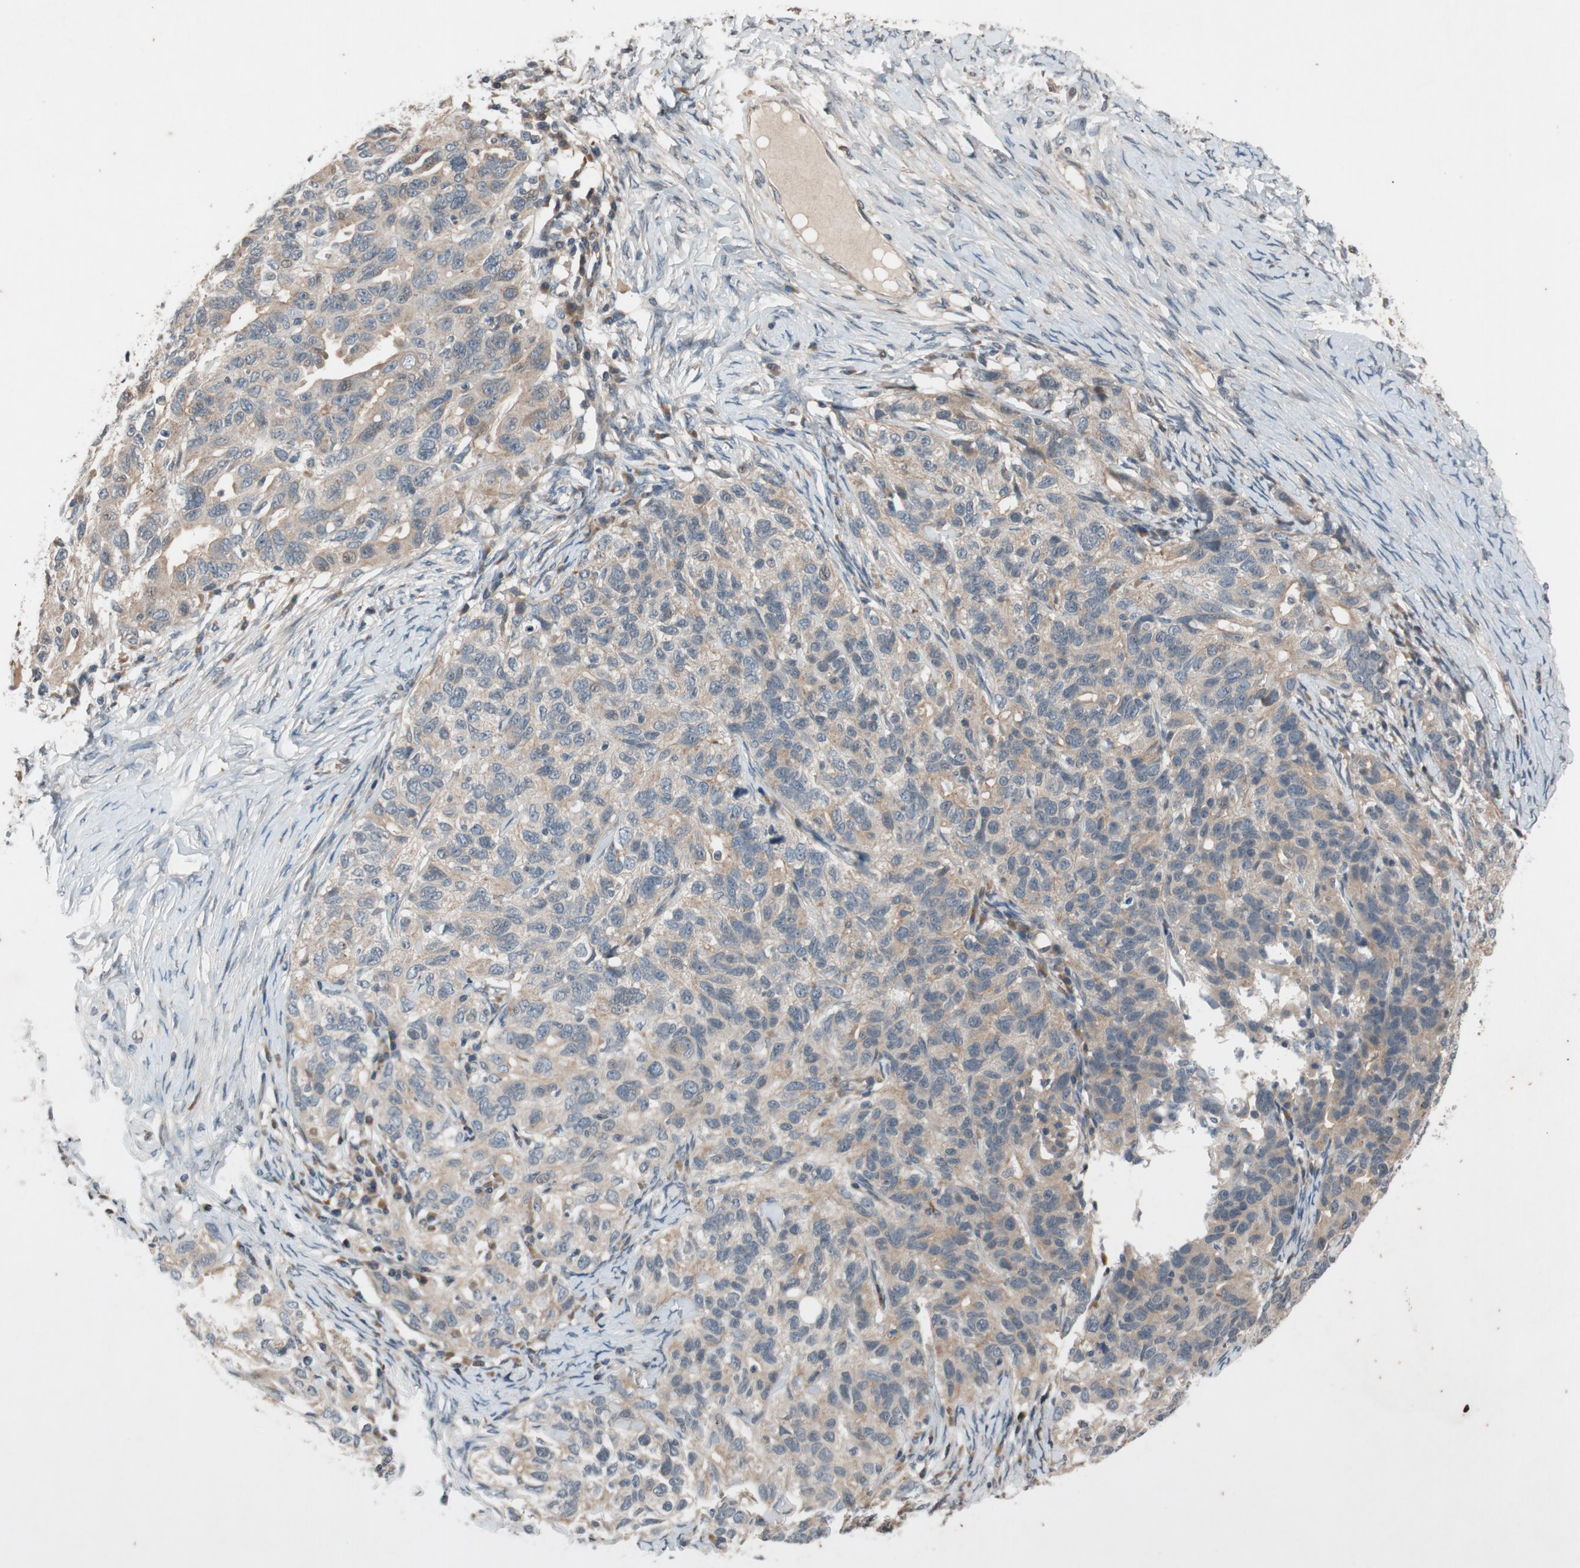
{"staining": {"intensity": "moderate", "quantity": ">75%", "location": "cytoplasmic/membranous"}, "tissue": "ovarian cancer", "cell_type": "Tumor cells", "image_type": "cancer", "snomed": [{"axis": "morphology", "description": "Cystadenocarcinoma, serous, NOS"}, {"axis": "topography", "description": "Ovary"}], "caption": "A high-resolution photomicrograph shows immunohistochemistry (IHC) staining of ovarian serous cystadenocarcinoma, which demonstrates moderate cytoplasmic/membranous staining in approximately >75% of tumor cells. The protein of interest is shown in brown color, while the nuclei are stained blue.", "gene": "ATP2C1", "patient": {"sex": "female", "age": 82}}